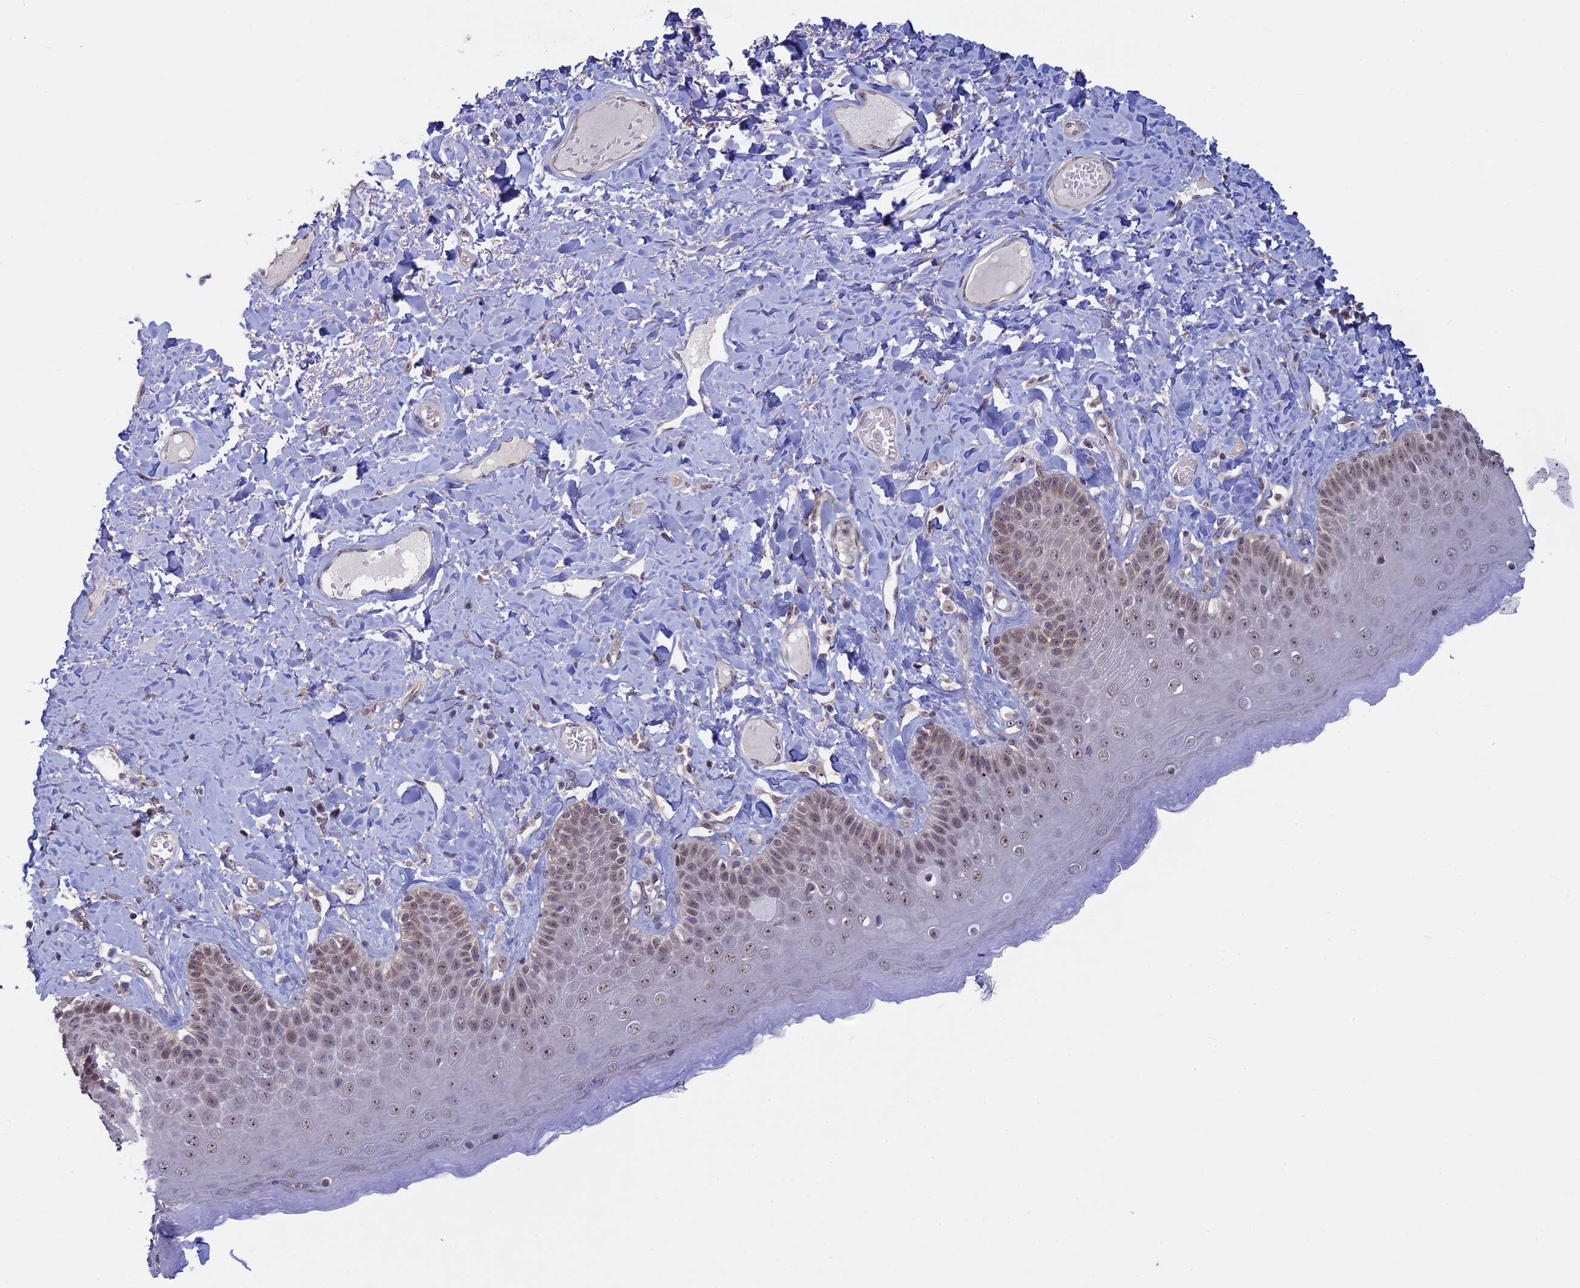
{"staining": {"intensity": "moderate", "quantity": ">75%", "location": "nuclear"}, "tissue": "skin", "cell_type": "Epidermal cells", "image_type": "normal", "snomed": [{"axis": "morphology", "description": "Normal tissue, NOS"}, {"axis": "topography", "description": "Anal"}], "caption": "Immunohistochemical staining of normal skin exhibits medium levels of moderate nuclear staining in about >75% of epidermal cells. (Stains: DAB in brown, nuclei in blue, Microscopy: brightfield microscopy at high magnification).", "gene": "SPIRE1", "patient": {"sex": "male", "age": 69}}